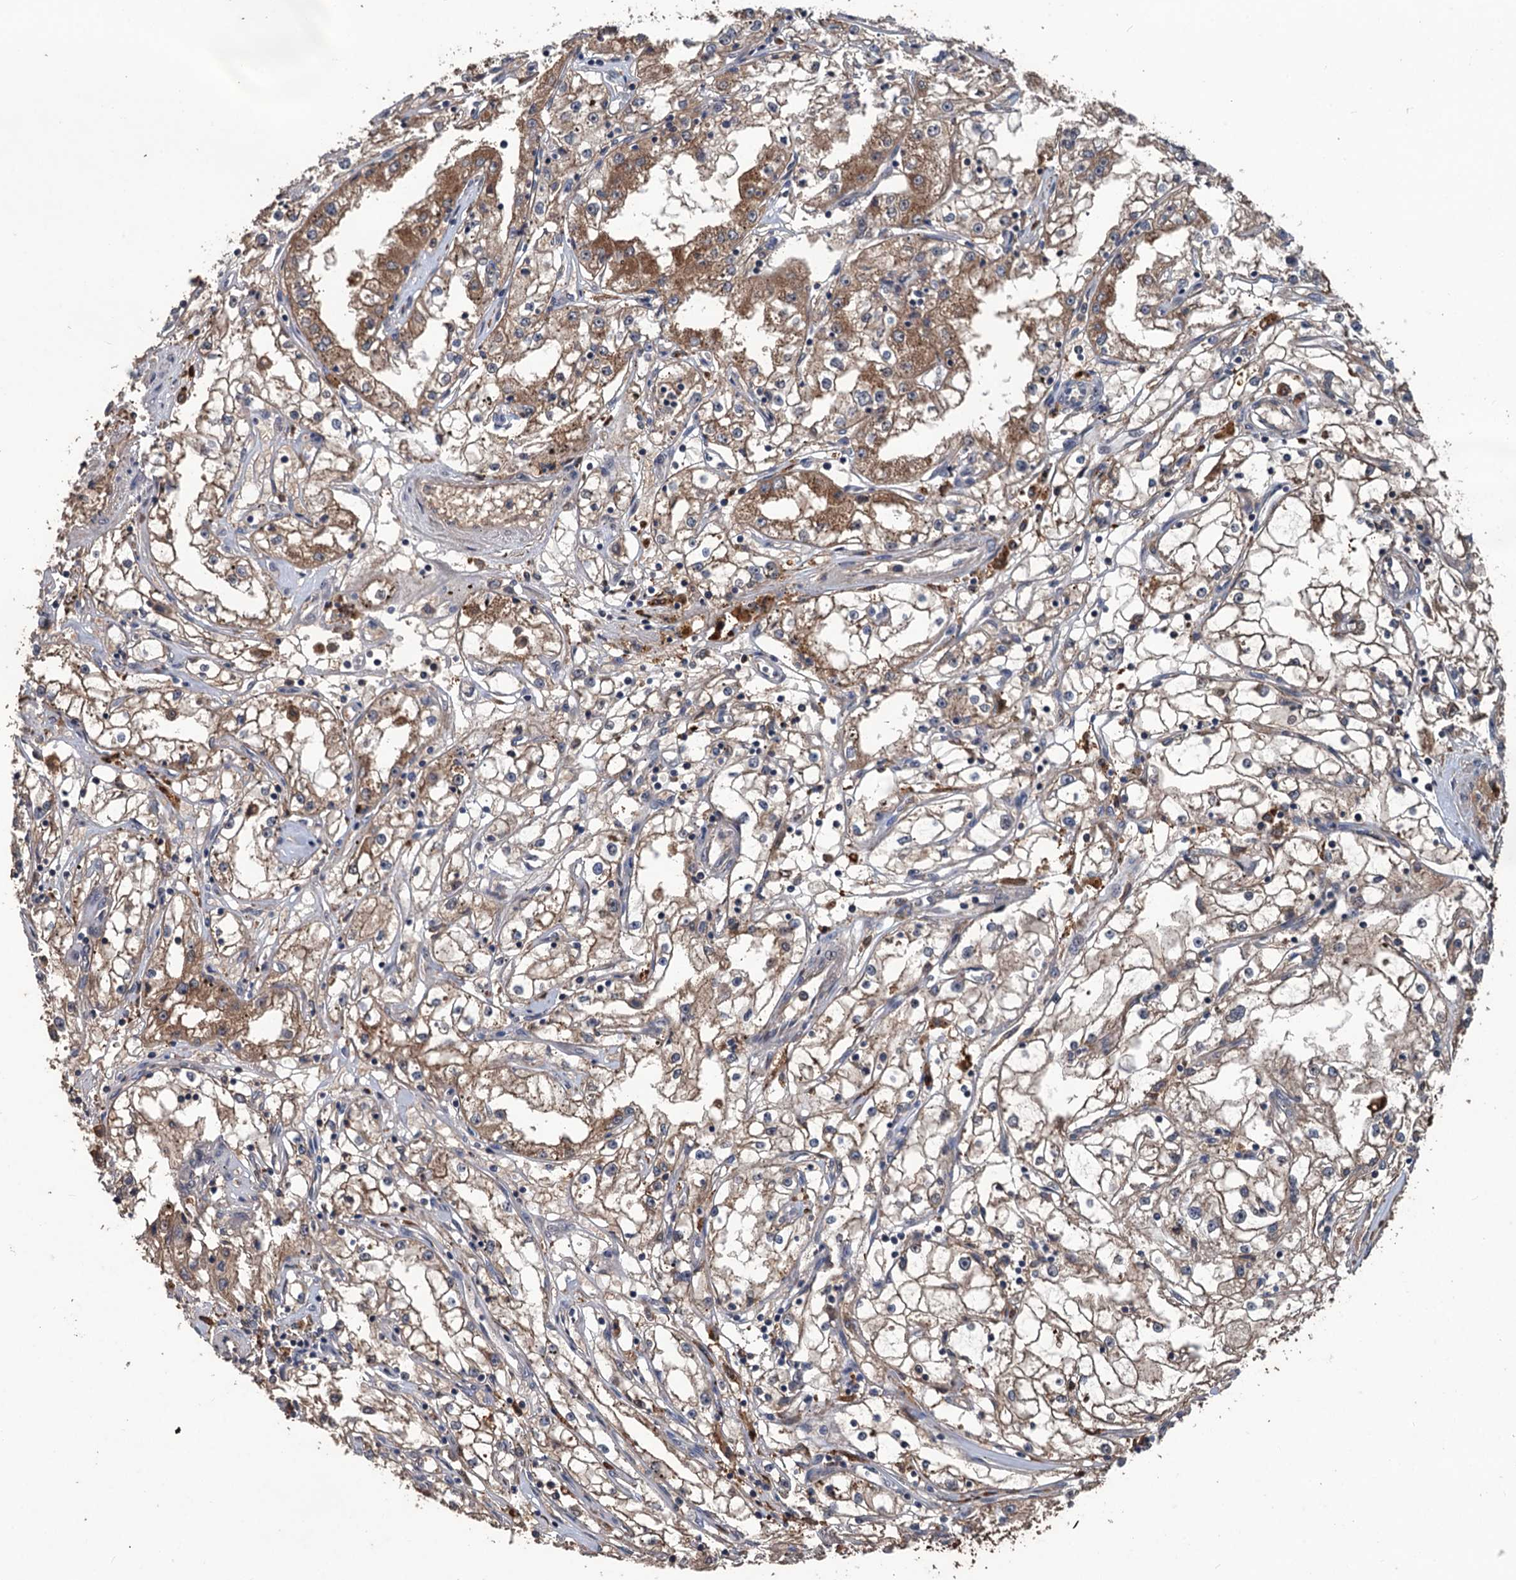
{"staining": {"intensity": "moderate", "quantity": "25%-75%", "location": "cytoplasmic/membranous"}, "tissue": "renal cancer", "cell_type": "Tumor cells", "image_type": "cancer", "snomed": [{"axis": "morphology", "description": "Adenocarcinoma, NOS"}, {"axis": "topography", "description": "Kidney"}], "caption": "A medium amount of moderate cytoplasmic/membranous staining is appreciated in about 25%-75% of tumor cells in renal cancer (adenocarcinoma) tissue. Nuclei are stained in blue.", "gene": "ZNF438", "patient": {"sex": "male", "age": 56}}